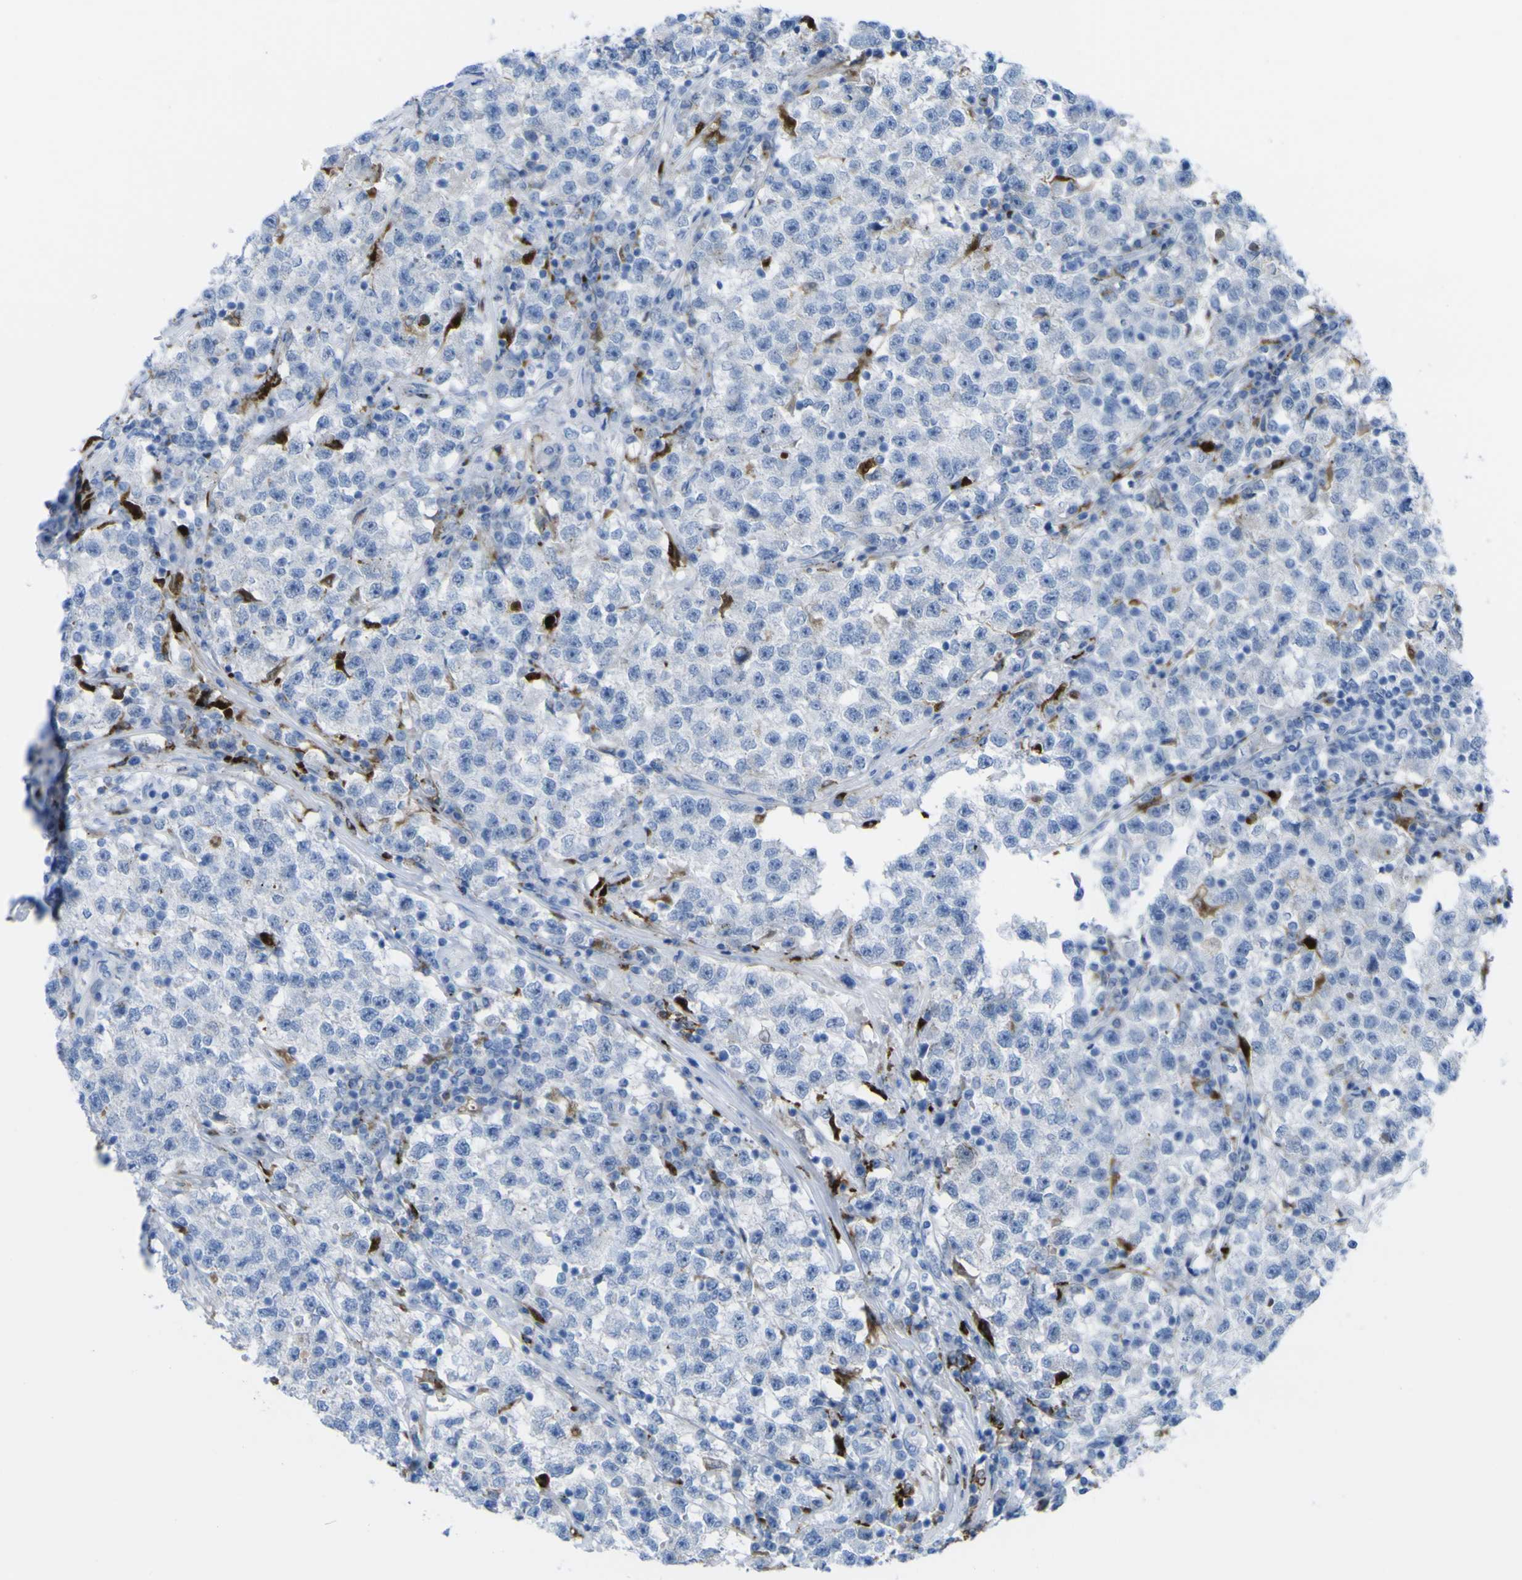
{"staining": {"intensity": "strong", "quantity": "<25%", "location": "cytoplasmic/membranous"}, "tissue": "testis cancer", "cell_type": "Tumor cells", "image_type": "cancer", "snomed": [{"axis": "morphology", "description": "Seminoma, NOS"}, {"axis": "topography", "description": "Testis"}], "caption": "Immunohistochemistry (IHC) of testis cancer (seminoma) displays medium levels of strong cytoplasmic/membranous positivity in approximately <25% of tumor cells.", "gene": "PLD3", "patient": {"sex": "male", "age": 22}}